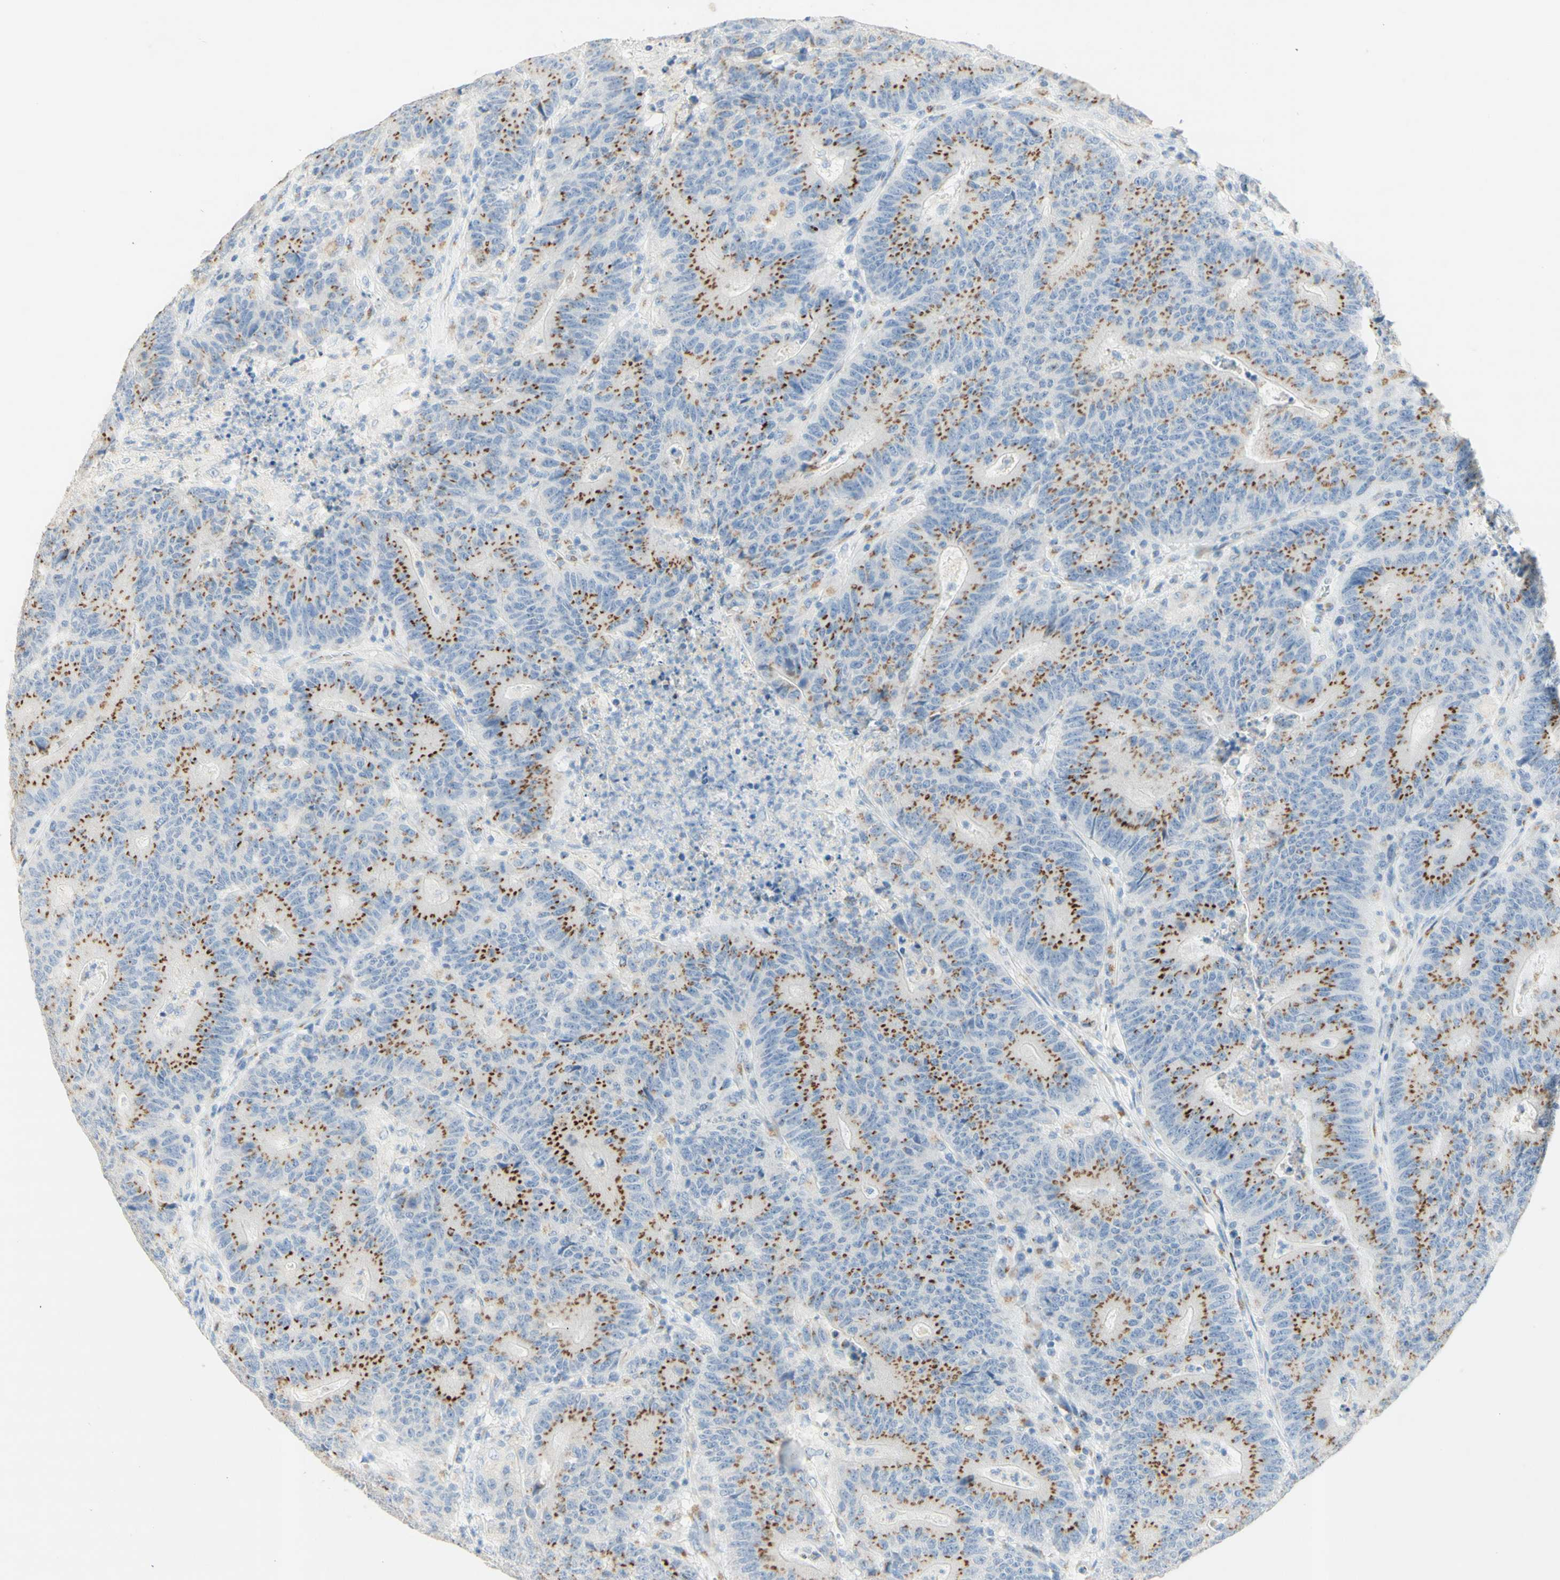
{"staining": {"intensity": "moderate", "quantity": ">75%", "location": "cytoplasmic/membranous"}, "tissue": "colorectal cancer", "cell_type": "Tumor cells", "image_type": "cancer", "snomed": [{"axis": "morphology", "description": "Normal tissue, NOS"}, {"axis": "morphology", "description": "Adenocarcinoma, NOS"}, {"axis": "topography", "description": "Colon"}], "caption": "The micrograph shows staining of adenocarcinoma (colorectal), revealing moderate cytoplasmic/membranous protein positivity (brown color) within tumor cells.", "gene": "MANEA", "patient": {"sex": "female", "age": 75}}